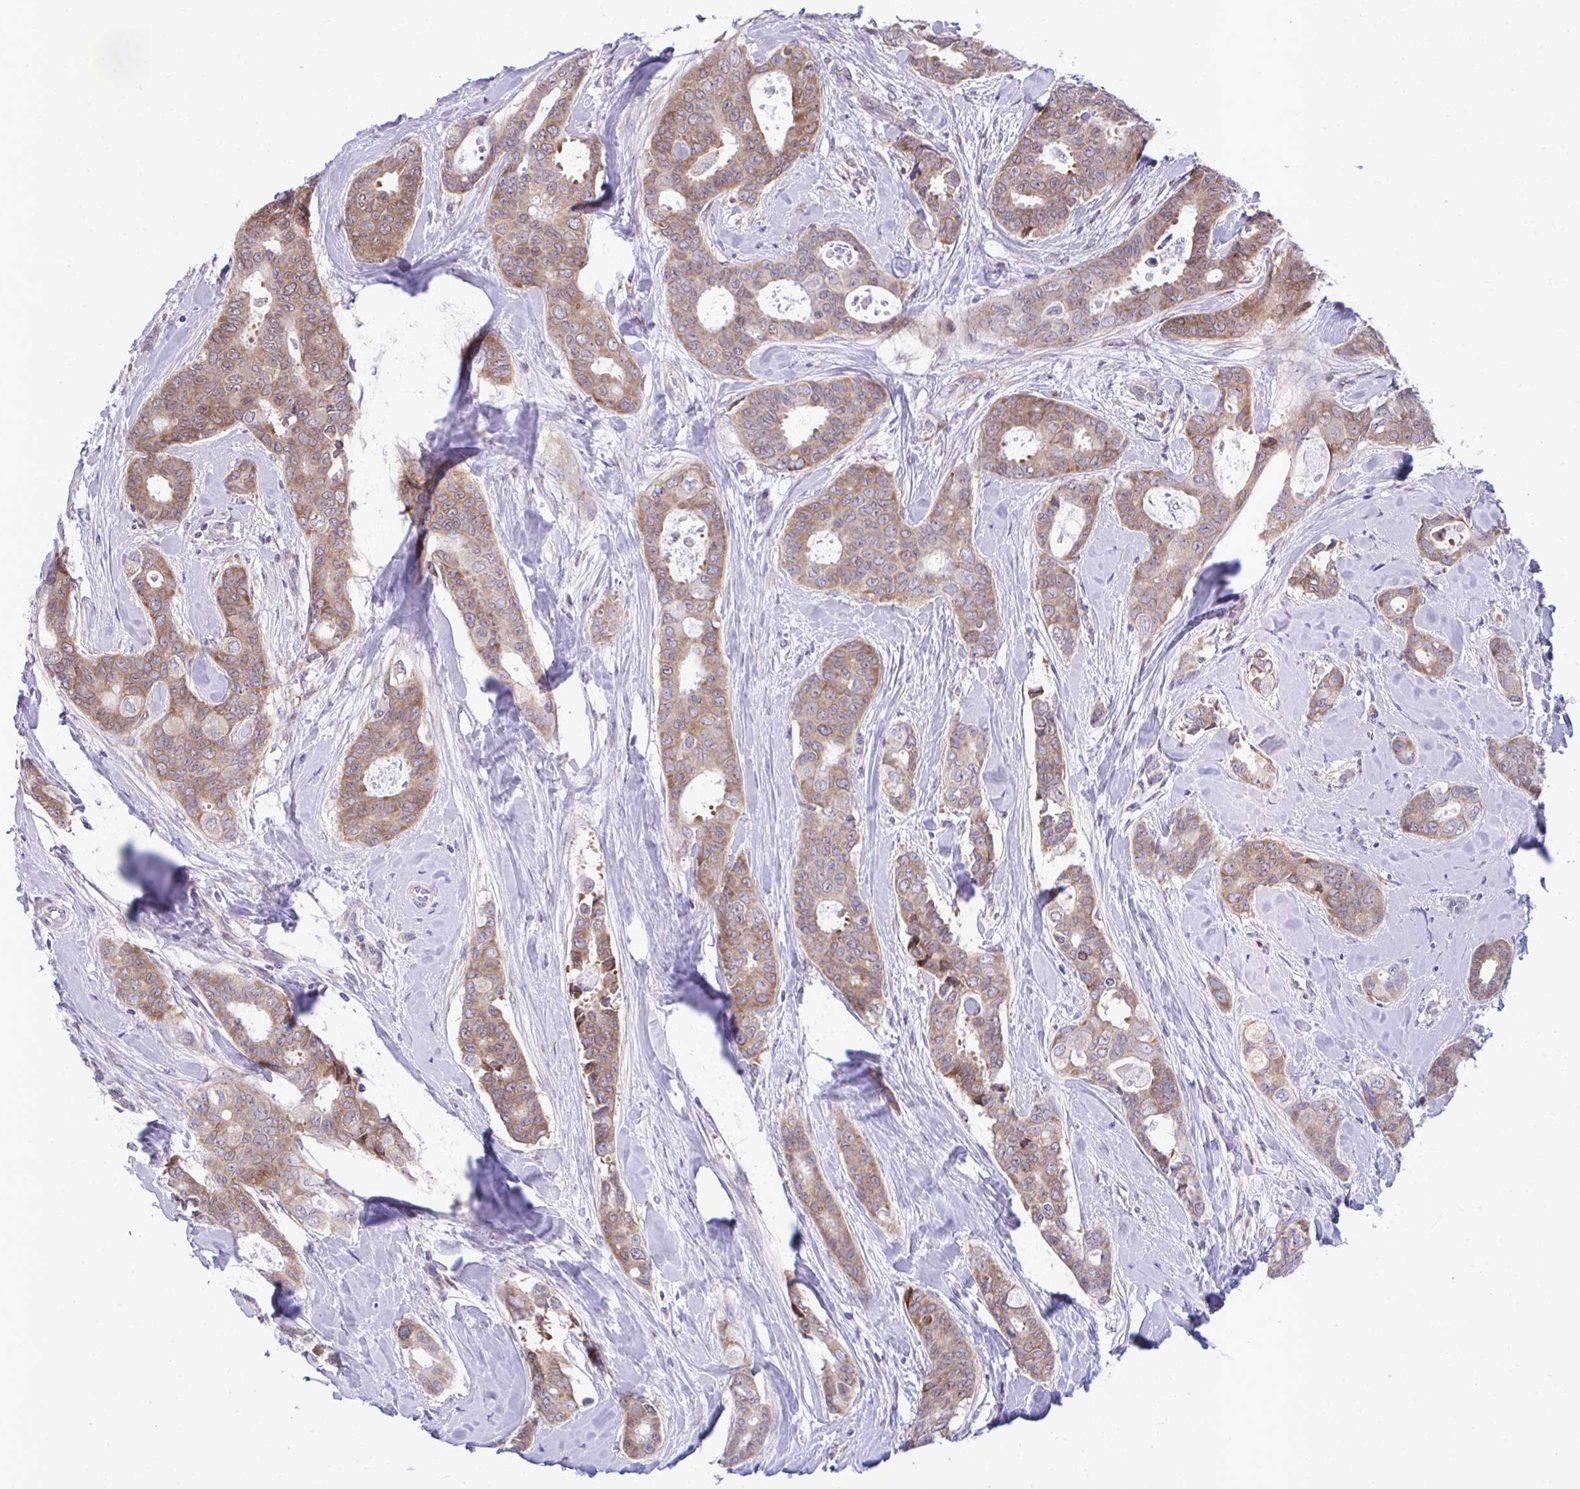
{"staining": {"intensity": "moderate", "quantity": ">75%", "location": "cytoplasmic/membranous"}, "tissue": "breast cancer", "cell_type": "Tumor cells", "image_type": "cancer", "snomed": [{"axis": "morphology", "description": "Duct carcinoma"}, {"axis": "topography", "description": "Breast"}], "caption": "Infiltrating ductal carcinoma (breast) stained with DAB immunohistochemistry (IHC) shows medium levels of moderate cytoplasmic/membranous staining in approximately >75% of tumor cells. The staining was performed using DAB (3,3'-diaminobenzidine) to visualize the protein expression in brown, while the nuclei were stained in blue with hematoxylin (Magnification: 20x).", "gene": "RPS15", "patient": {"sex": "female", "age": 45}}